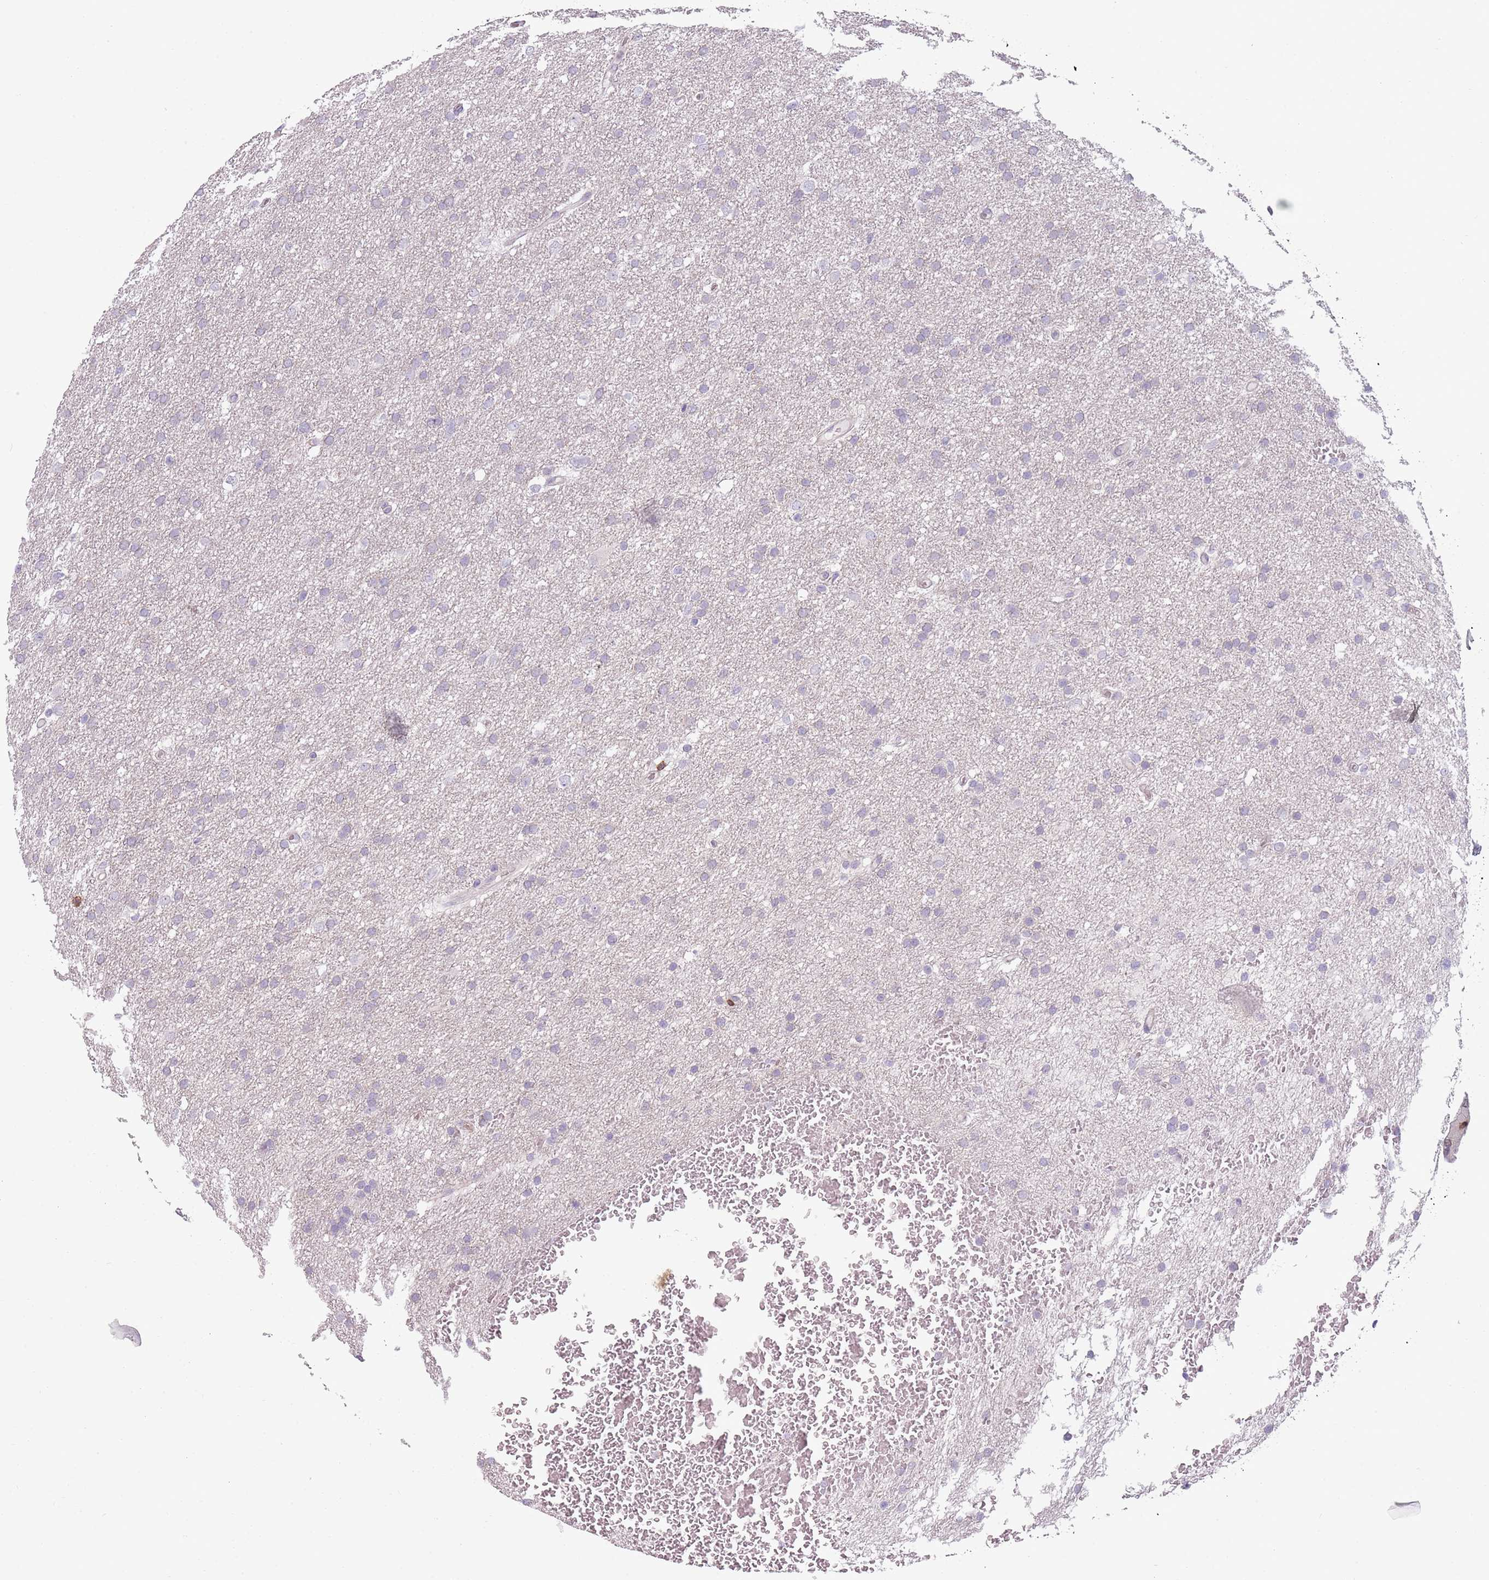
{"staining": {"intensity": "negative", "quantity": "none", "location": "none"}, "tissue": "glioma", "cell_type": "Tumor cells", "image_type": "cancer", "snomed": [{"axis": "morphology", "description": "Glioma, malignant, High grade"}, {"axis": "topography", "description": "Cerebral cortex"}], "caption": "Tumor cells show no significant positivity in high-grade glioma (malignant).", "gene": "ZNF583", "patient": {"sex": "female", "age": 36}}